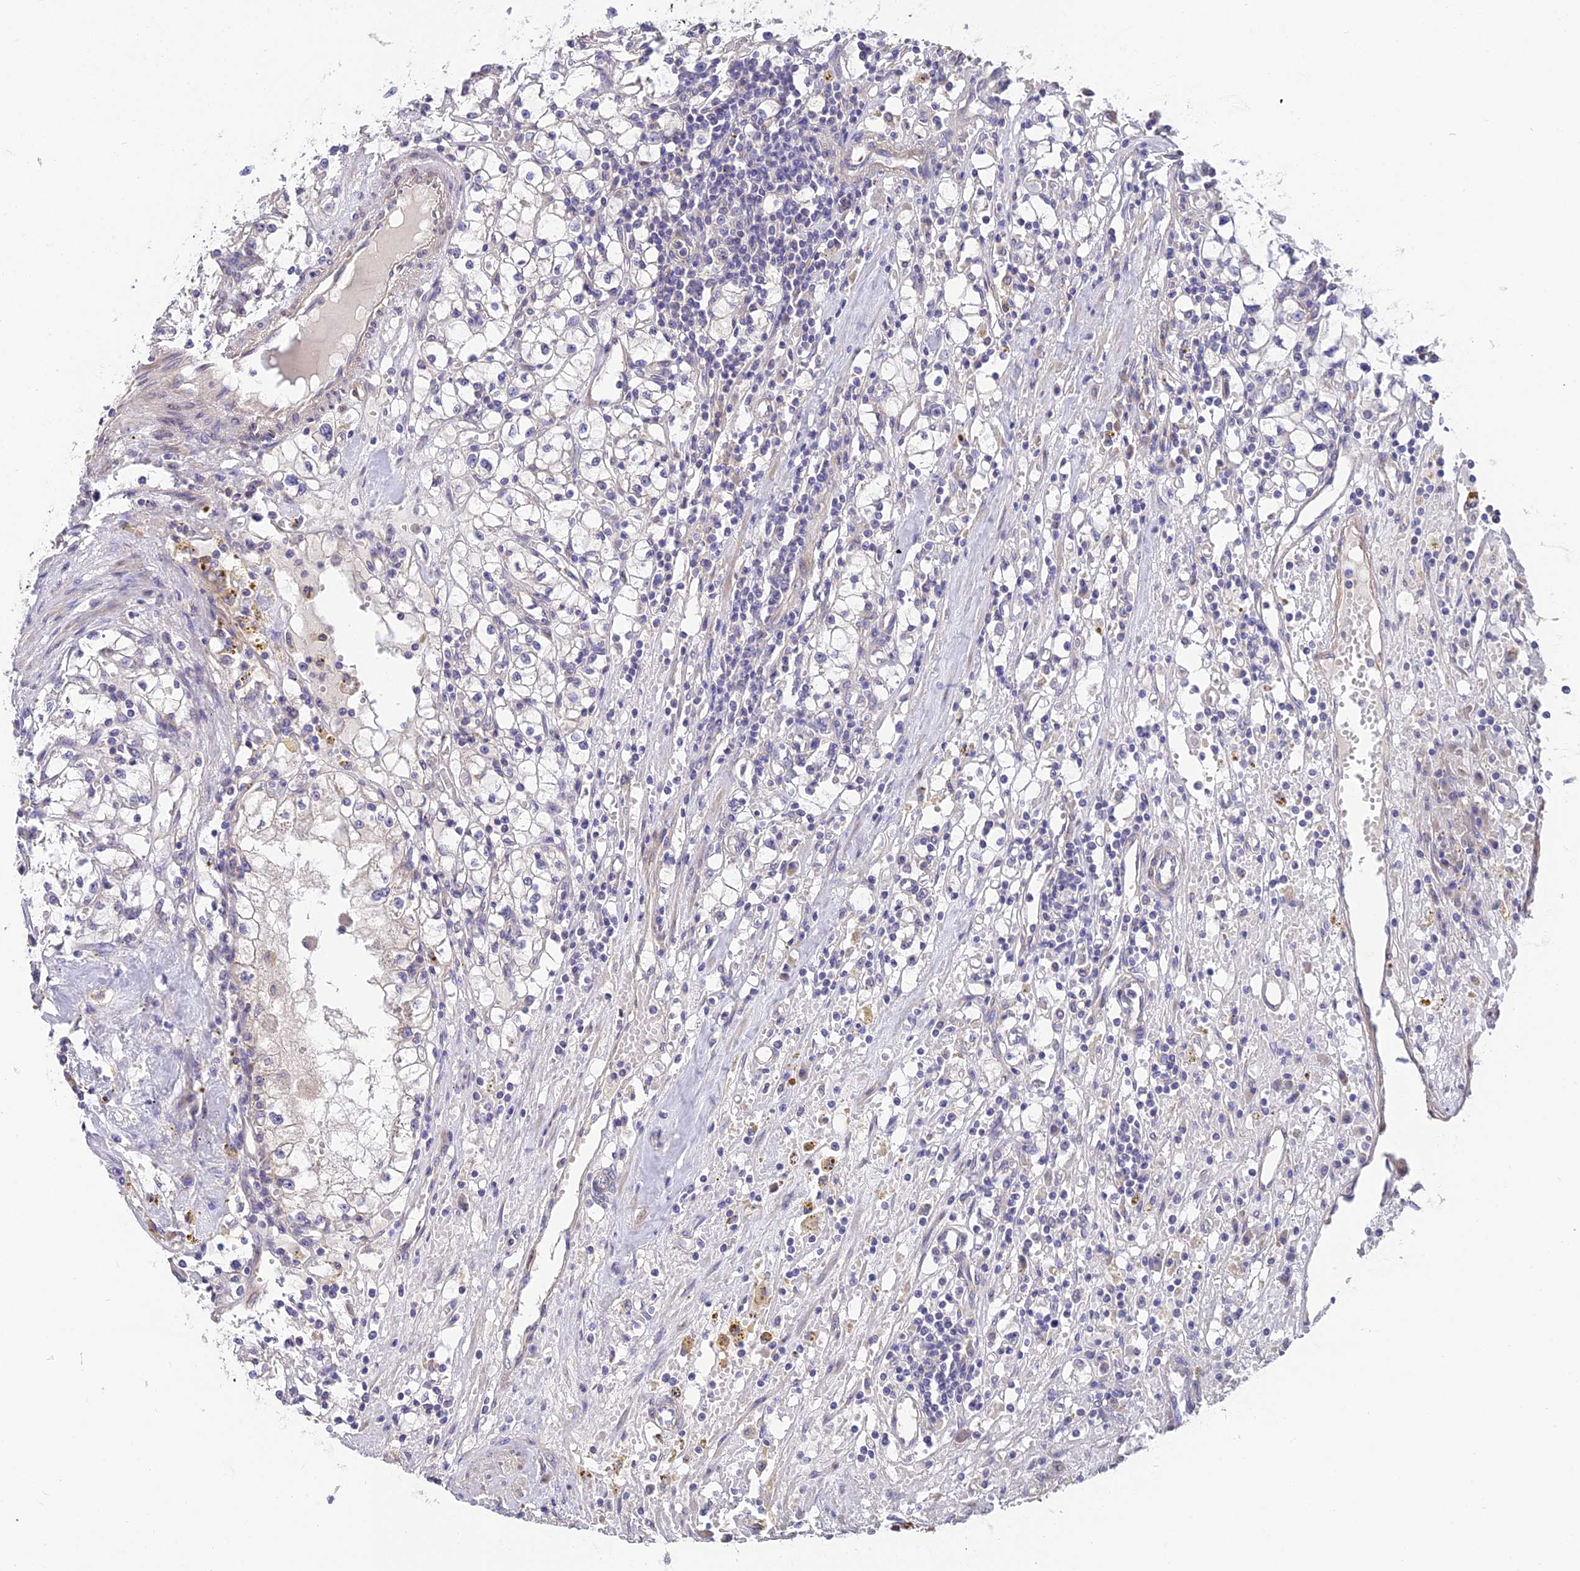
{"staining": {"intensity": "negative", "quantity": "none", "location": "none"}, "tissue": "renal cancer", "cell_type": "Tumor cells", "image_type": "cancer", "snomed": [{"axis": "morphology", "description": "Adenocarcinoma, NOS"}, {"axis": "topography", "description": "Kidney"}], "caption": "Immunohistochemistry (IHC) image of renal cancer (adenocarcinoma) stained for a protein (brown), which shows no expression in tumor cells.", "gene": "ARL8B", "patient": {"sex": "male", "age": 56}}